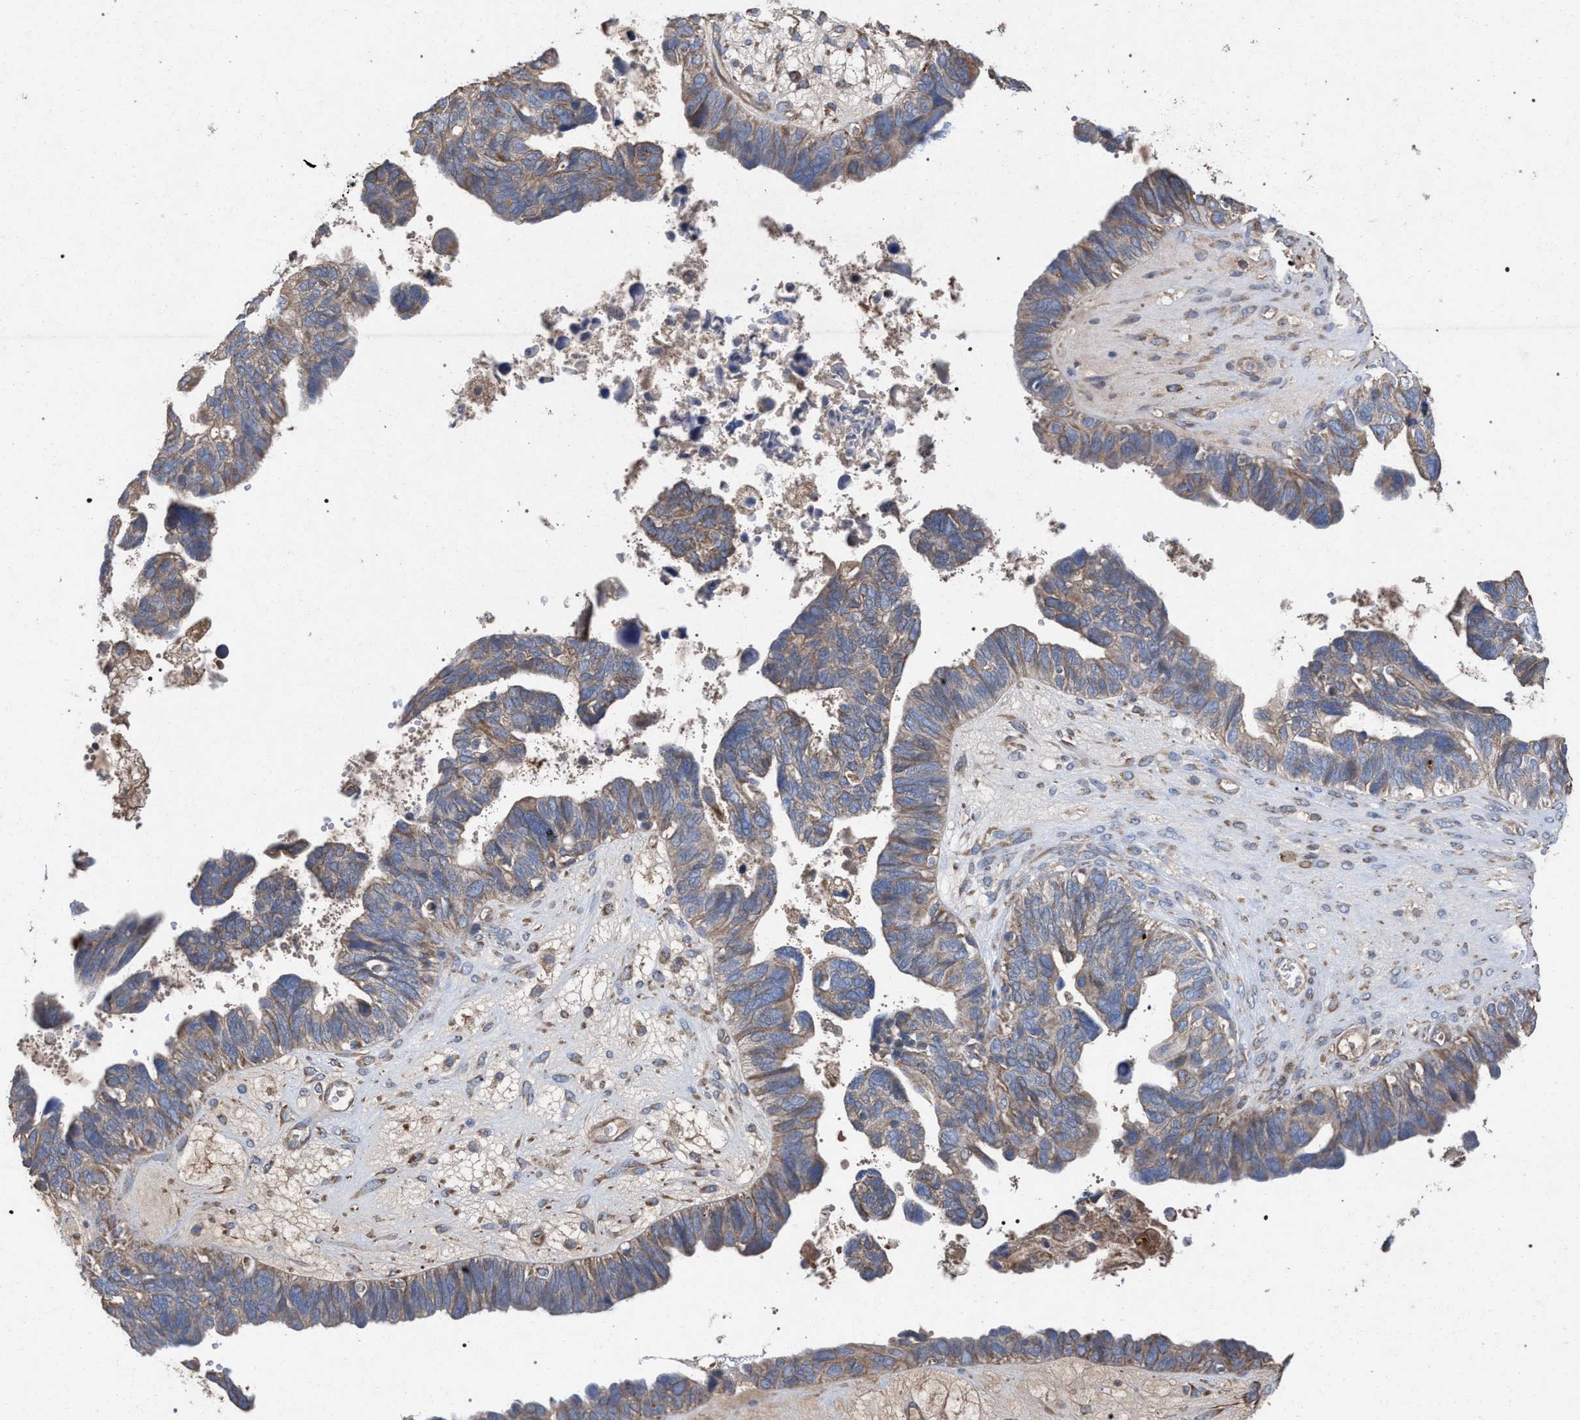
{"staining": {"intensity": "weak", "quantity": ">75%", "location": "cytoplasmic/membranous"}, "tissue": "ovarian cancer", "cell_type": "Tumor cells", "image_type": "cancer", "snomed": [{"axis": "morphology", "description": "Cystadenocarcinoma, serous, NOS"}, {"axis": "topography", "description": "Ovary"}], "caption": "Human ovarian cancer (serous cystadenocarcinoma) stained with a brown dye displays weak cytoplasmic/membranous positive positivity in approximately >75% of tumor cells.", "gene": "BCL2L12", "patient": {"sex": "female", "age": 79}}